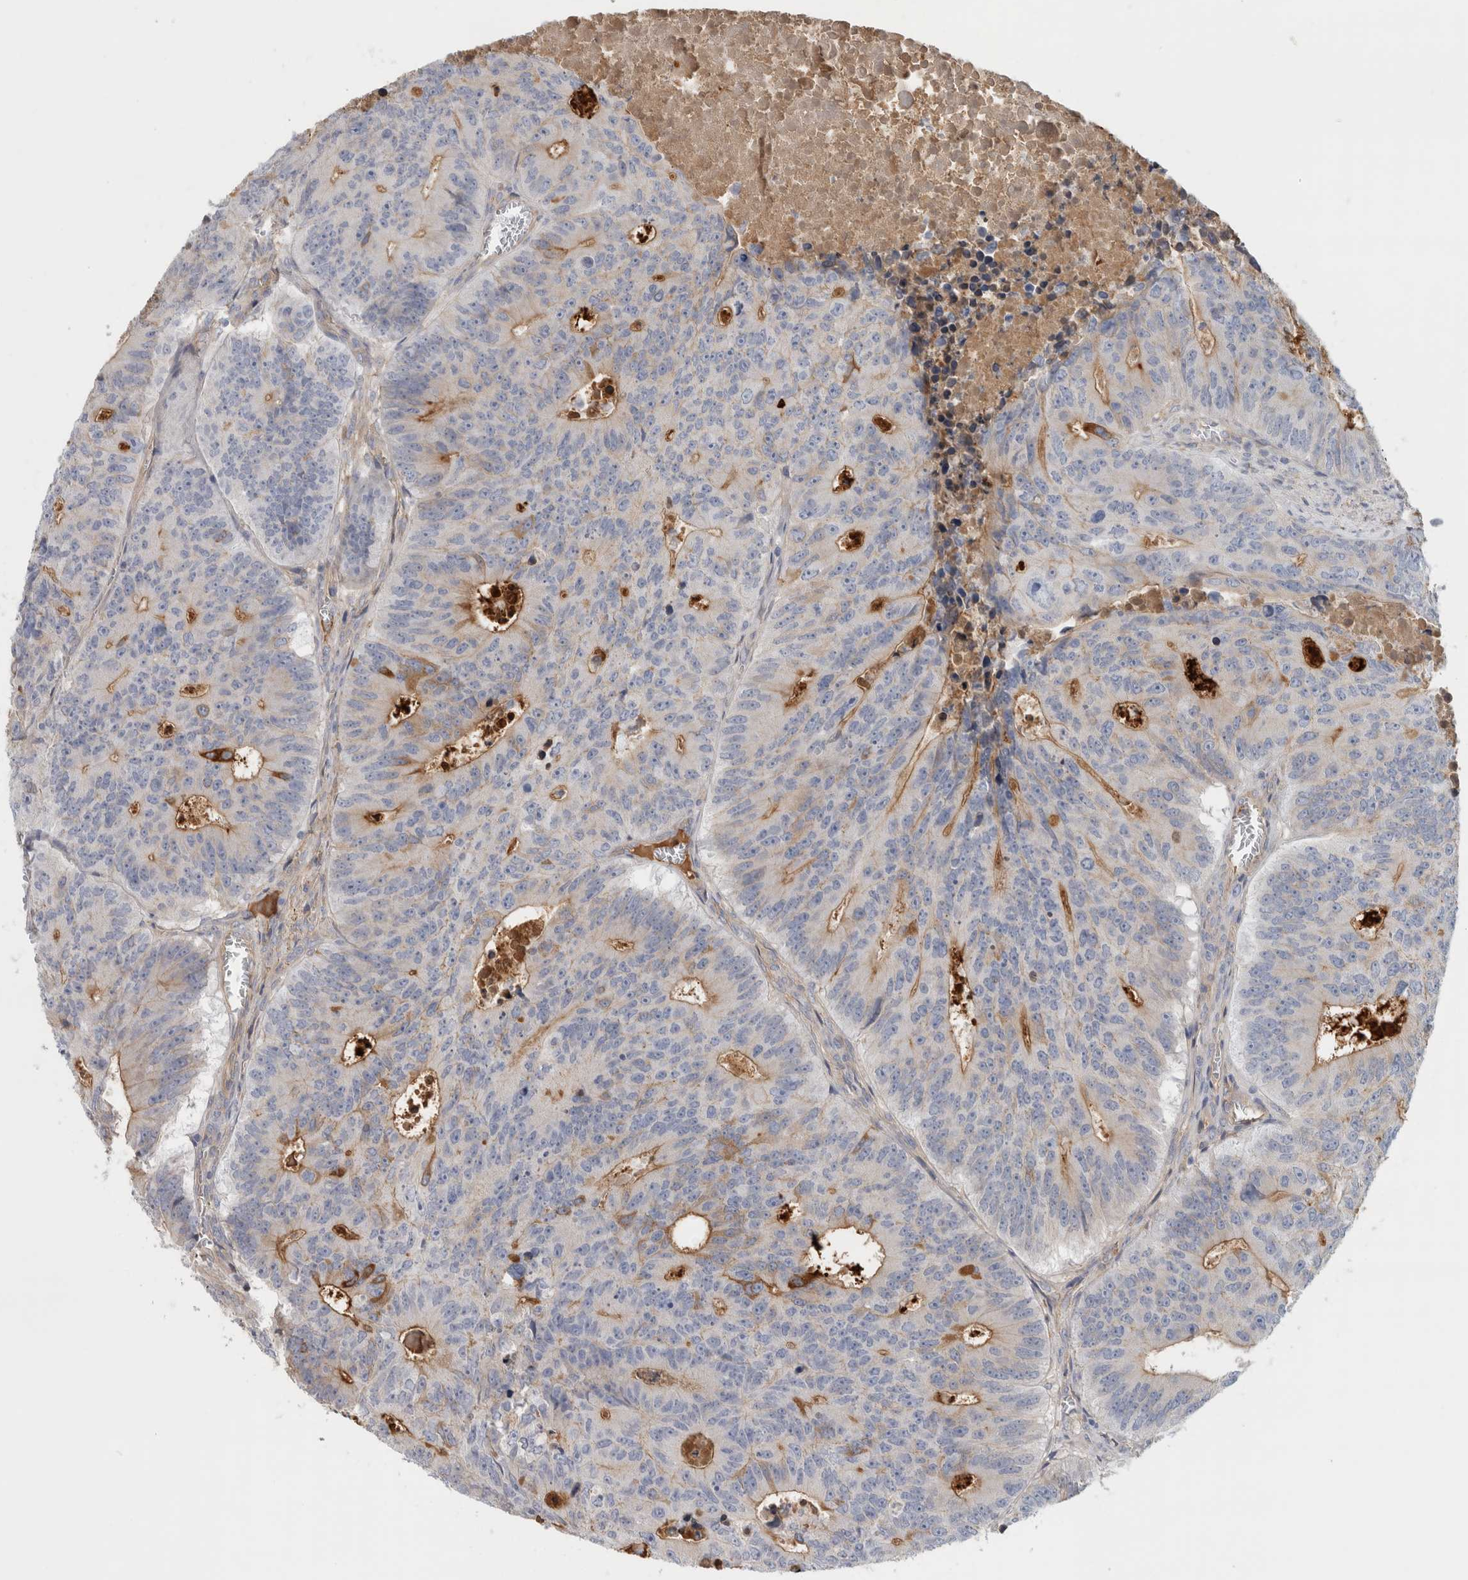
{"staining": {"intensity": "moderate", "quantity": "25%-75%", "location": "cytoplasmic/membranous"}, "tissue": "colorectal cancer", "cell_type": "Tumor cells", "image_type": "cancer", "snomed": [{"axis": "morphology", "description": "Adenocarcinoma, NOS"}, {"axis": "topography", "description": "Colon"}], "caption": "There is medium levels of moderate cytoplasmic/membranous expression in tumor cells of colorectal cancer, as demonstrated by immunohistochemical staining (brown color).", "gene": "CFI", "patient": {"sex": "male", "age": 87}}